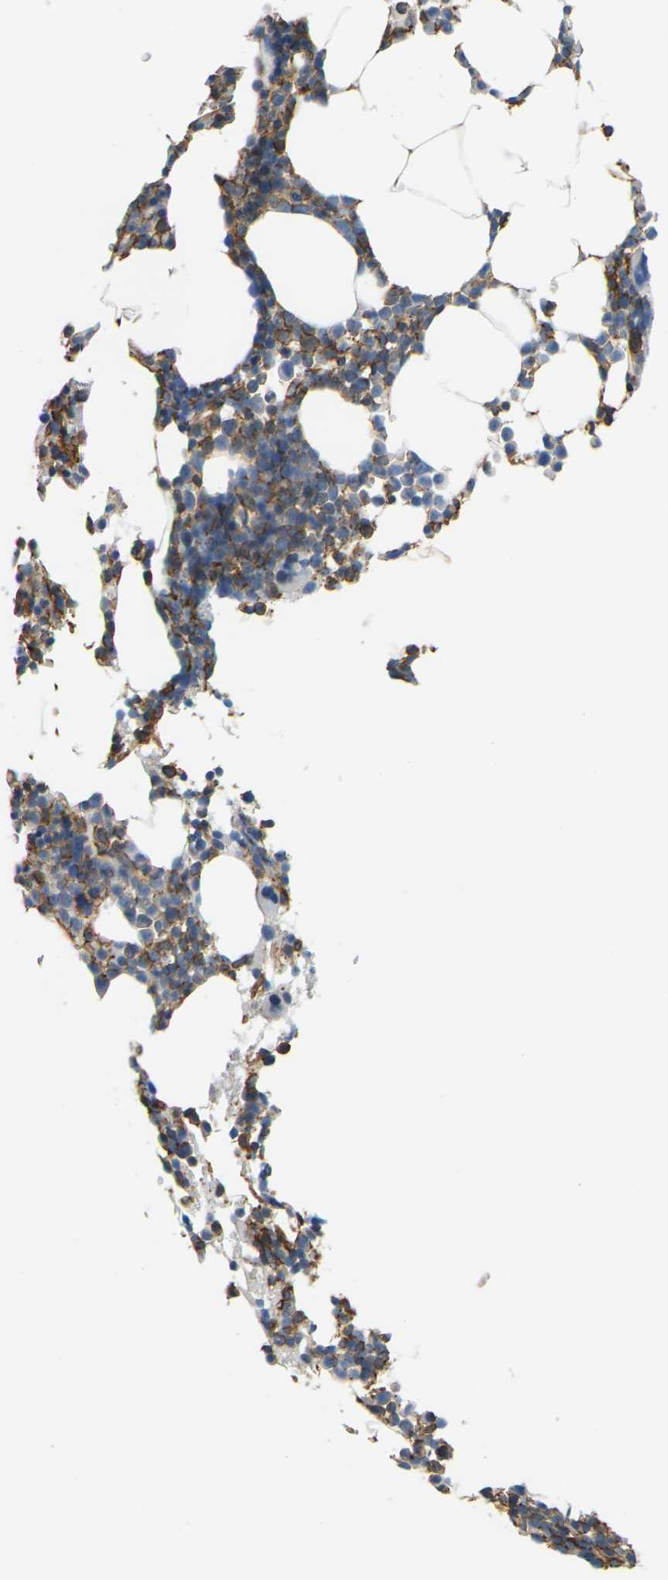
{"staining": {"intensity": "moderate", "quantity": ">75%", "location": "cytoplasmic/membranous"}, "tissue": "bone marrow", "cell_type": "Hematopoietic cells", "image_type": "normal", "snomed": [{"axis": "morphology", "description": "Normal tissue, NOS"}, {"axis": "morphology", "description": "Inflammation, NOS"}, {"axis": "topography", "description": "Bone marrow"}], "caption": "The micrograph shows staining of unremarkable bone marrow, revealing moderate cytoplasmic/membranous protein expression (brown color) within hematopoietic cells. Nuclei are stained in blue.", "gene": "IQGAP1", "patient": {"sex": "male", "age": 42}}